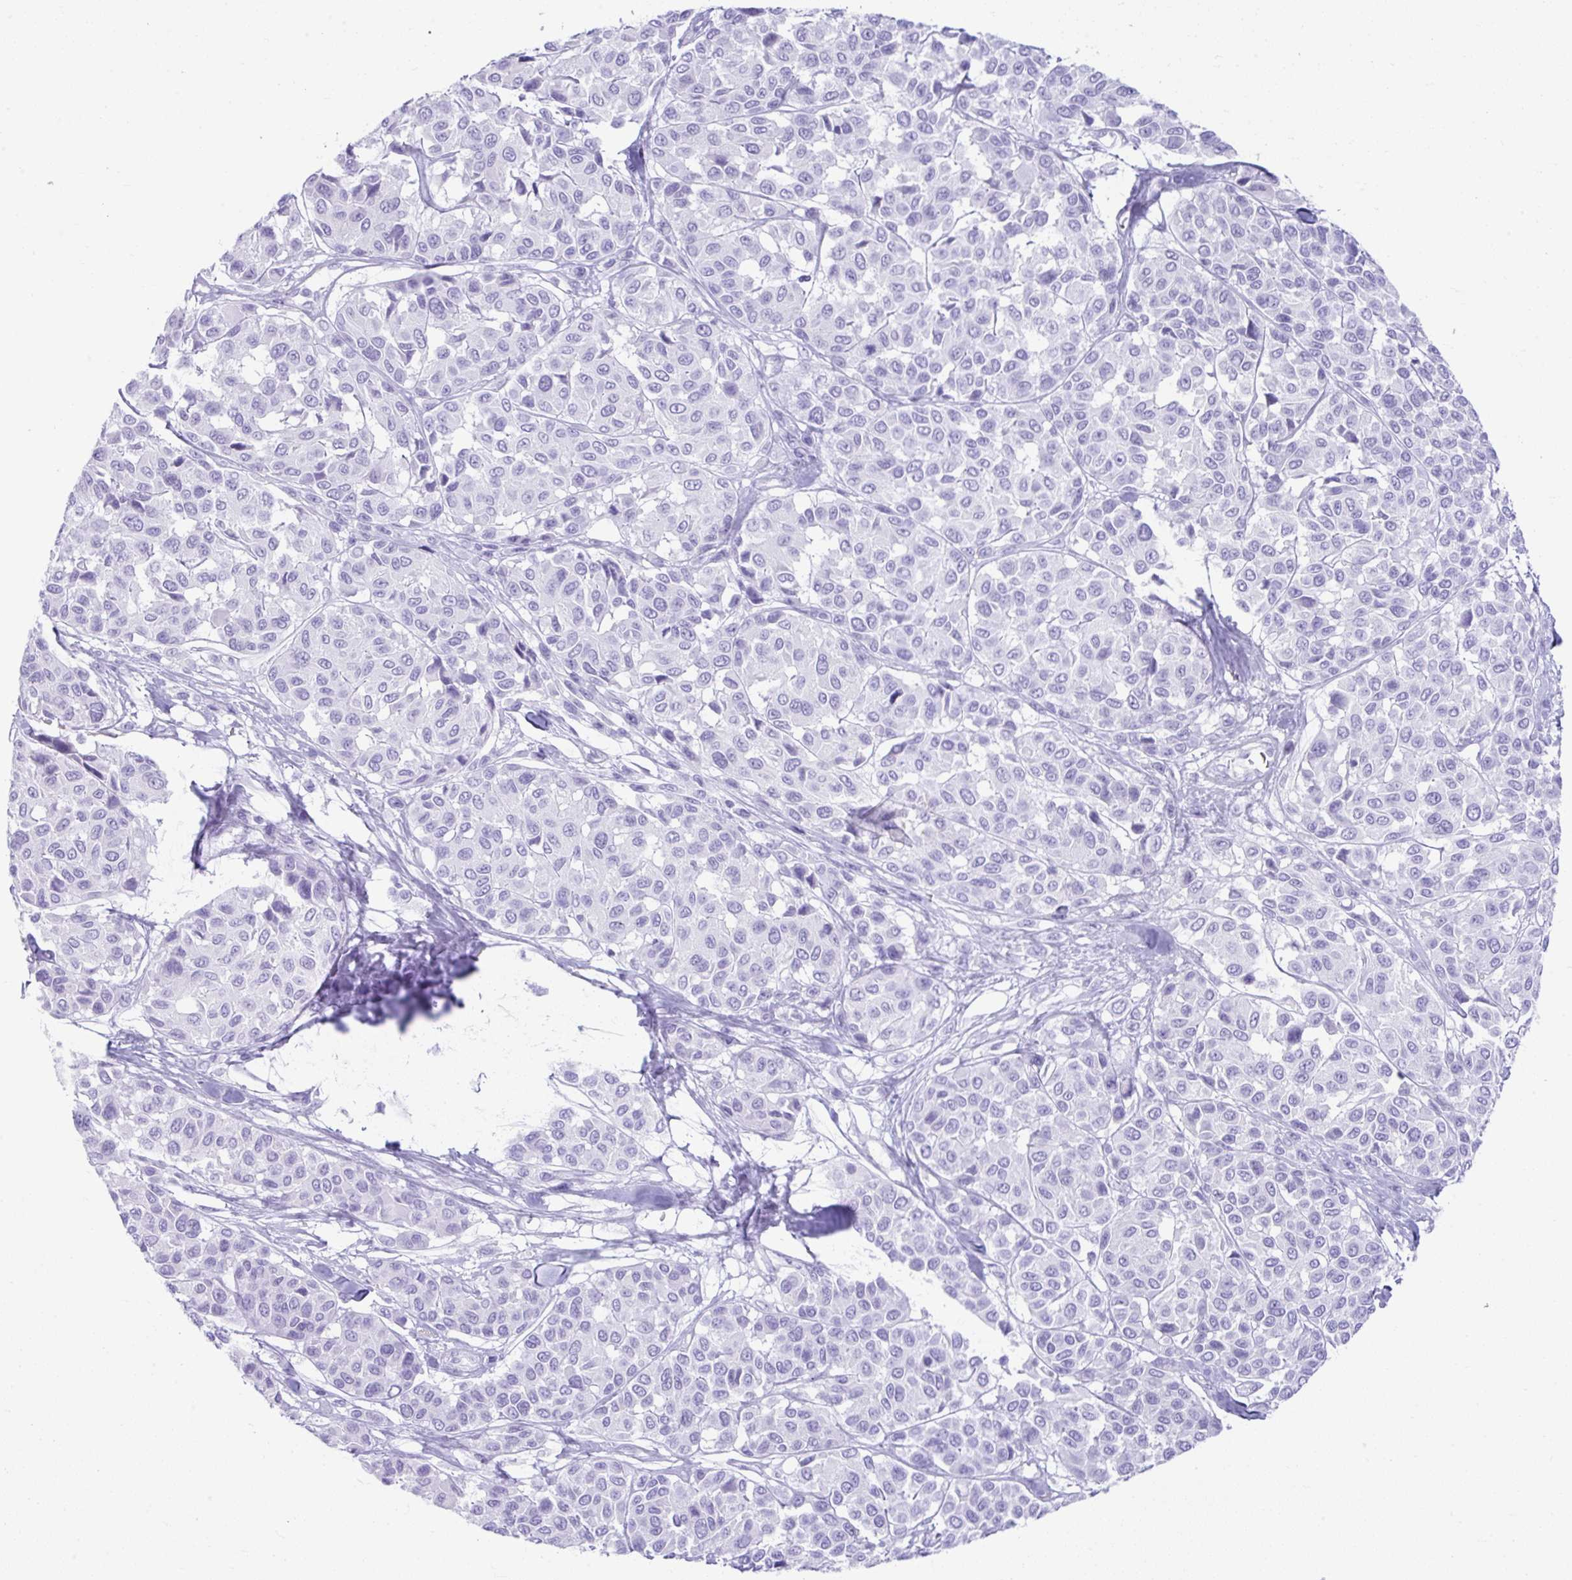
{"staining": {"intensity": "negative", "quantity": "none", "location": "none"}, "tissue": "melanoma", "cell_type": "Tumor cells", "image_type": "cancer", "snomed": [{"axis": "morphology", "description": "Malignant melanoma, NOS"}, {"axis": "topography", "description": "Skin"}], "caption": "Tumor cells show no significant protein staining in malignant melanoma. Brightfield microscopy of immunohistochemistry (IHC) stained with DAB (3,3'-diaminobenzidine) (brown) and hematoxylin (blue), captured at high magnification.", "gene": "PSCA", "patient": {"sex": "female", "age": 66}}